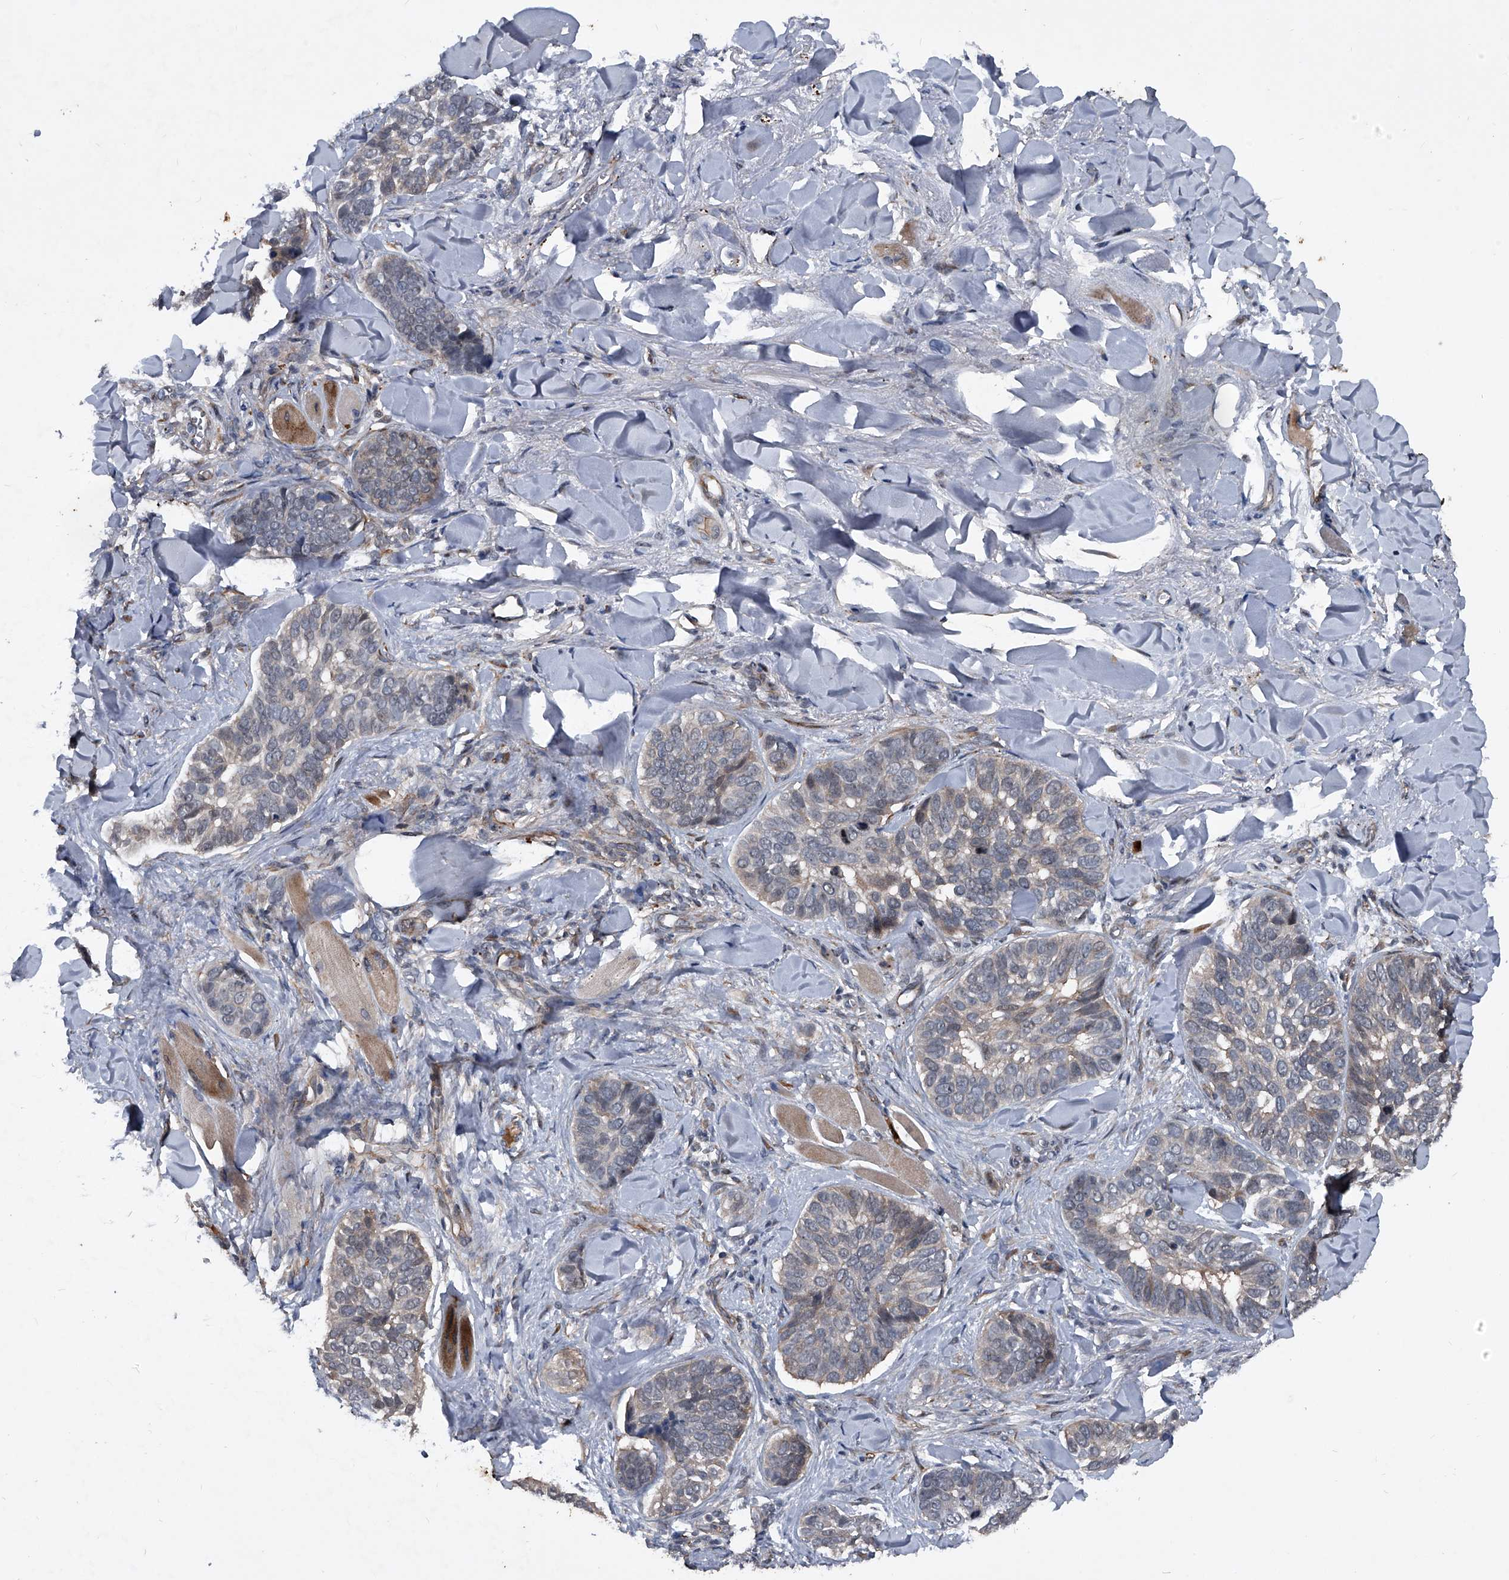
{"staining": {"intensity": "weak", "quantity": "25%-75%", "location": "cytoplasmic/membranous"}, "tissue": "skin cancer", "cell_type": "Tumor cells", "image_type": "cancer", "snomed": [{"axis": "morphology", "description": "Basal cell carcinoma"}, {"axis": "topography", "description": "Skin"}], "caption": "Protein expression analysis of human basal cell carcinoma (skin) reveals weak cytoplasmic/membranous positivity in about 25%-75% of tumor cells.", "gene": "MAPKAP1", "patient": {"sex": "male", "age": 62}}